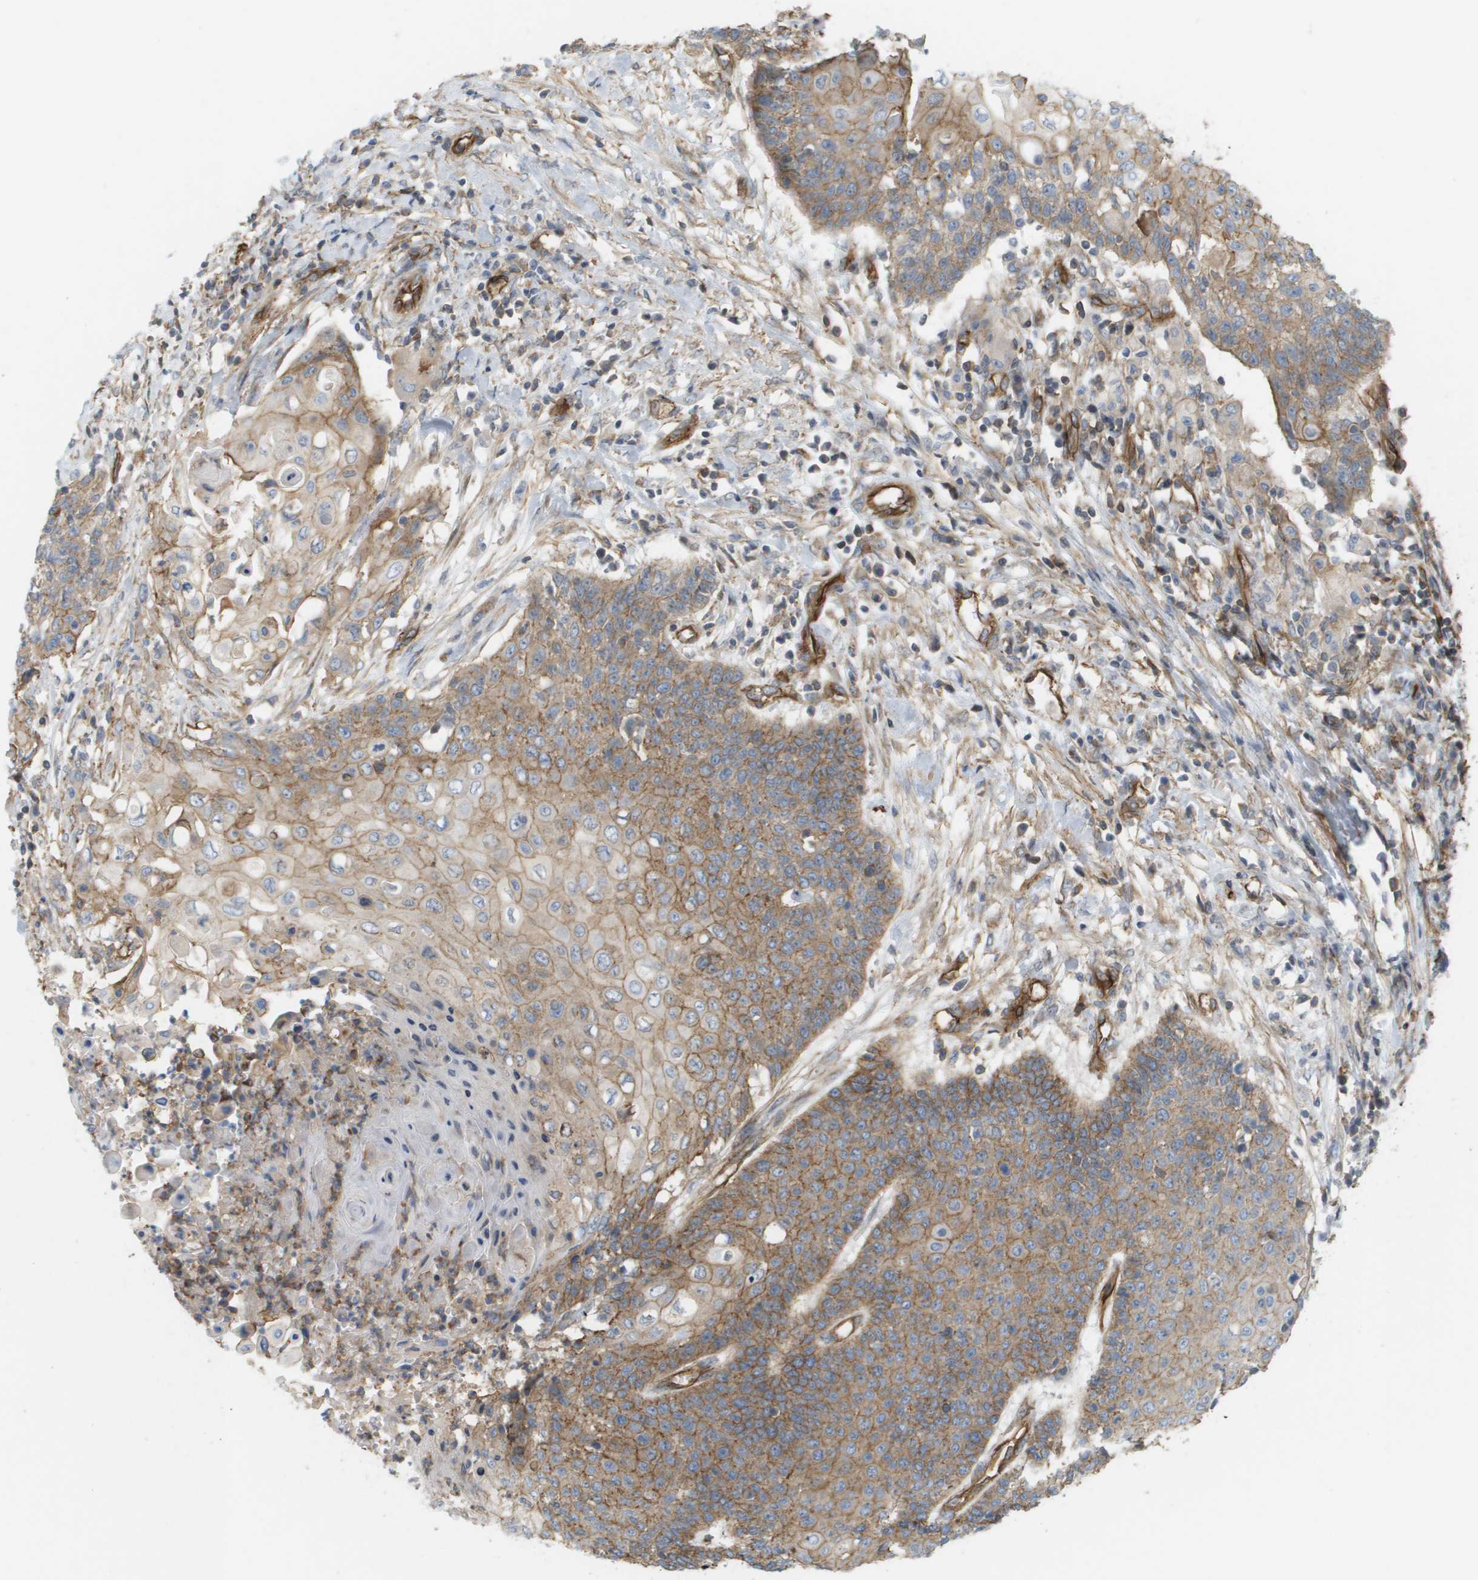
{"staining": {"intensity": "moderate", "quantity": ">75%", "location": "cytoplasmic/membranous"}, "tissue": "cervical cancer", "cell_type": "Tumor cells", "image_type": "cancer", "snomed": [{"axis": "morphology", "description": "Squamous cell carcinoma, NOS"}, {"axis": "topography", "description": "Cervix"}], "caption": "A photomicrograph showing moderate cytoplasmic/membranous positivity in approximately >75% of tumor cells in cervical cancer, as visualized by brown immunohistochemical staining.", "gene": "SGMS2", "patient": {"sex": "female", "age": 39}}